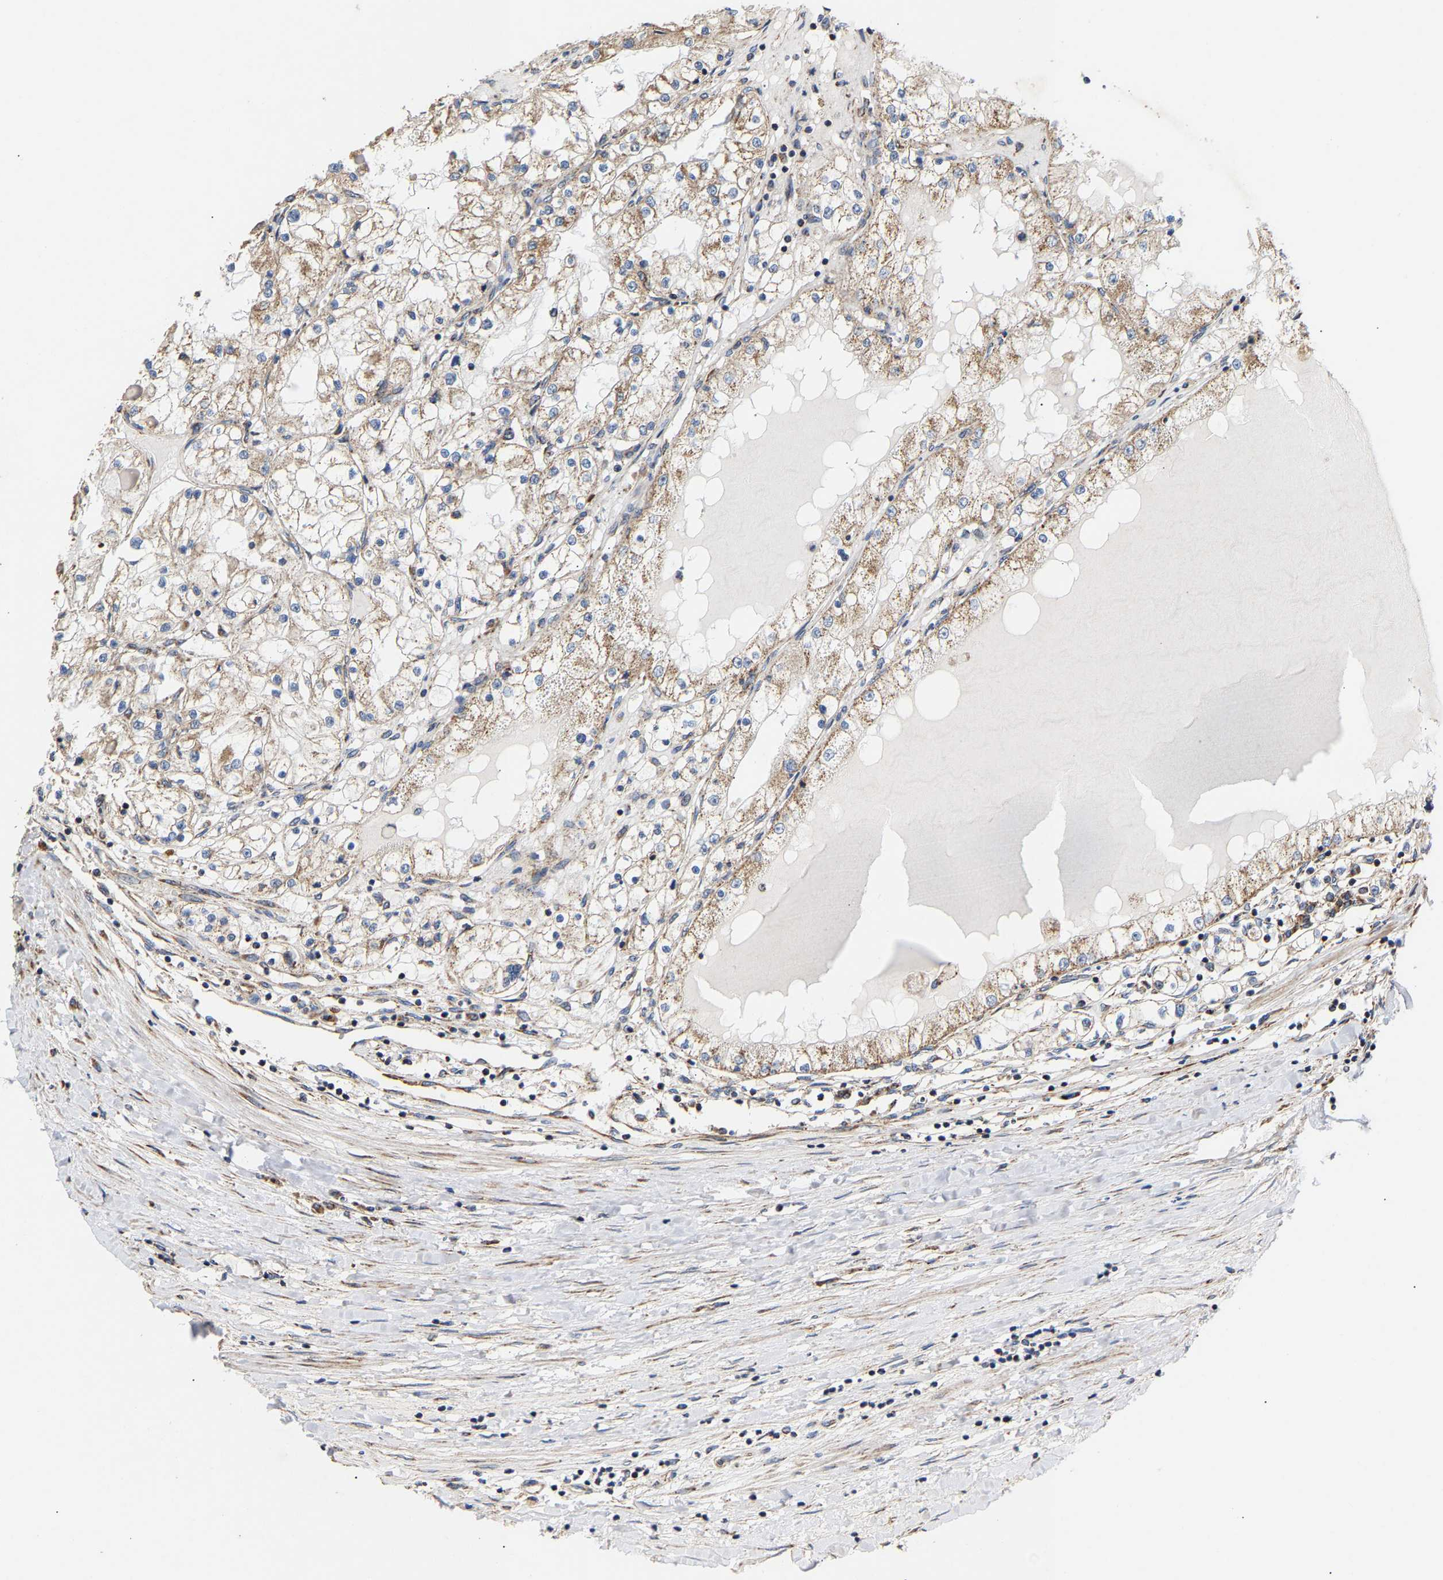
{"staining": {"intensity": "moderate", "quantity": ">75%", "location": "cytoplasmic/membranous"}, "tissue": "renal cancer", "cell_type": "Tumor cells", "image_type": "cancer", "snomed": [{"axis": "morphology", "description": "Adenocarcinoma, NOS"}, {"axis": "topography", "description": "Kidney"}], "caption": "Approximately >75% of tumor cells in renal adenocarcinoma display moderate cytoplasmic/membranous protein expression as visualized by brown immunohistochemical staining.", "gene": "TMEM168", "patient": {"sex": "male", "age": 68}}